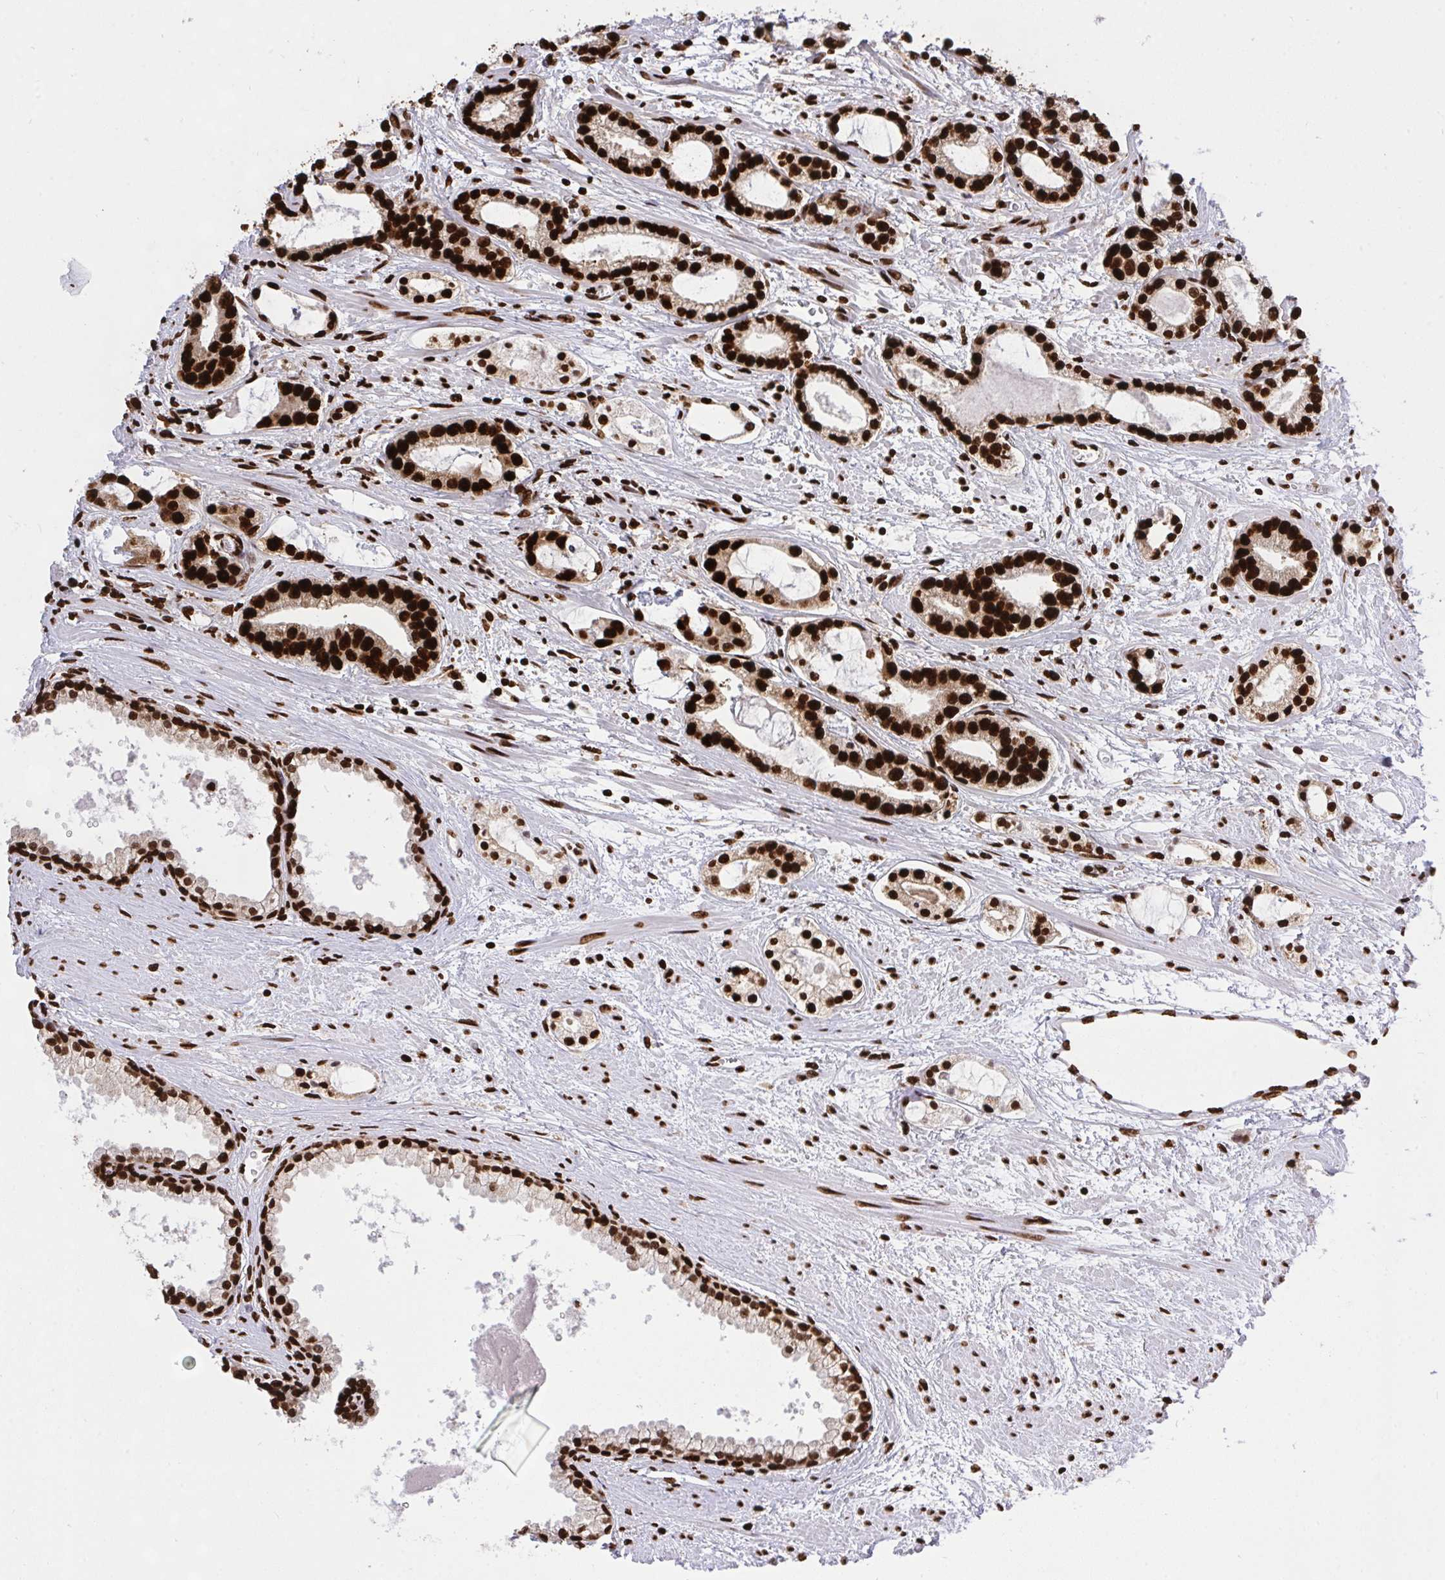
{"staining": {"intensity": "strong", "quantity": ">75%", "location": "nuclear"}, "tissue": "prostate cancer", "cell_type": "Tumor cells", "image_type": "cancer", "snomed": [{"axis": "morphology", "description": "Adenocarcinoma, Medium grade"}, {"axis": "topography", "description": "Prostate"}], "caption": "Human prostate cancer (adenocarcinoma (medium-grade)) stained with a brown dye exhibits strong nuclear positive expression in approximately >75% of tumor cells.", "gene": "HNRNPL", "patient": {"sex": "male", "age": 57}}